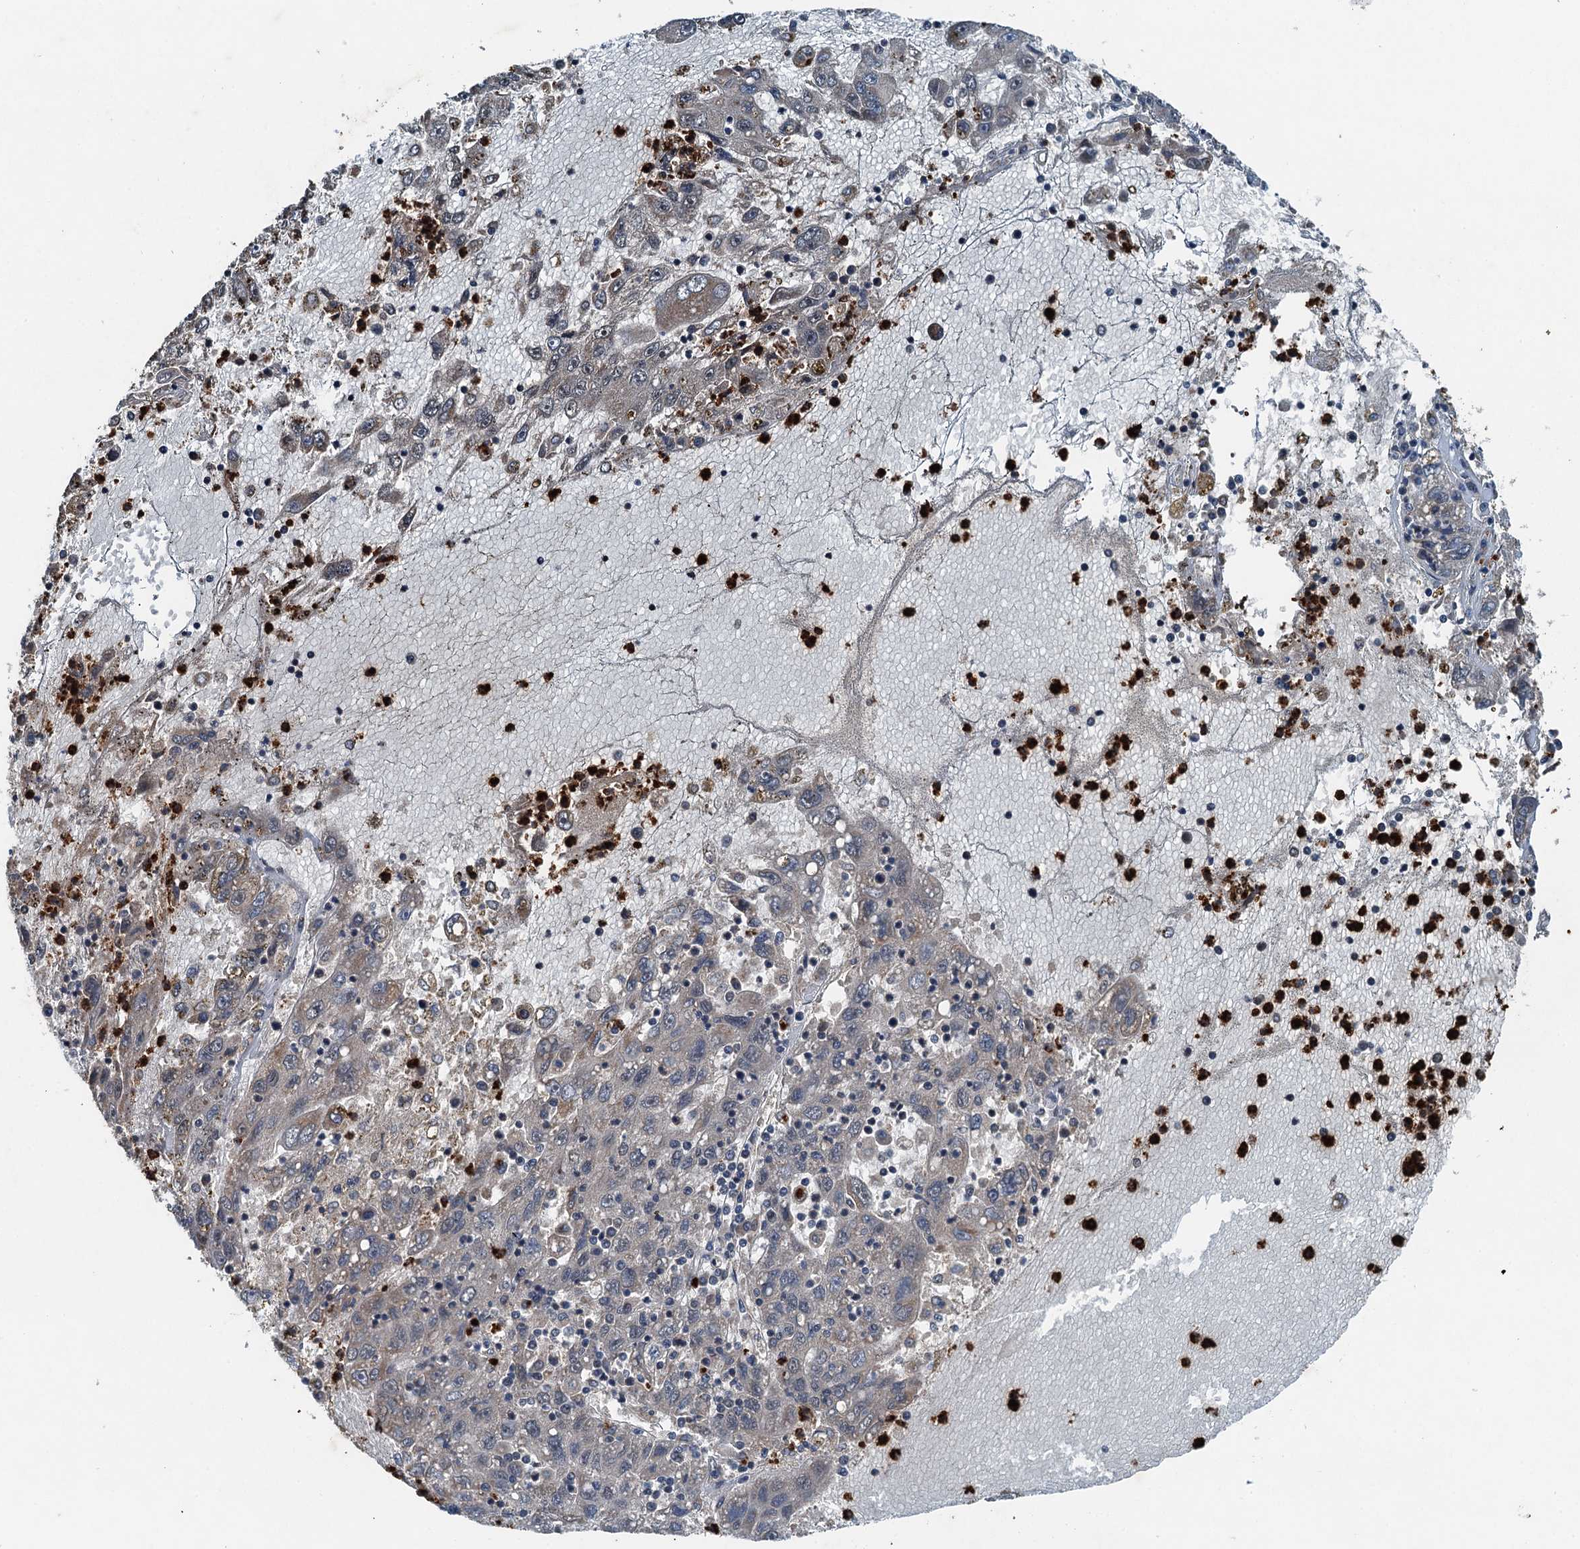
{"staining": {"intensity": "negative", "quantity": "none", "location": "none"}, "tissue": "liver cancer", "cell_type": "Tumor cells", "image_type": "cancer", "snomed": [{"axis": "morphology", "description": "Carcinoma, Hepatocellular, NOS"}, {"axis": "topography", "description": "Liver"}], "caption": "A high-resolution image shows immunohistochemistry (IHC) staining of liver hepatocellular carcinoma, which exhibits no significant expression in tumor cells.", "gene": "UBXN6", "patient": {"sex": "male", "age": 49}}